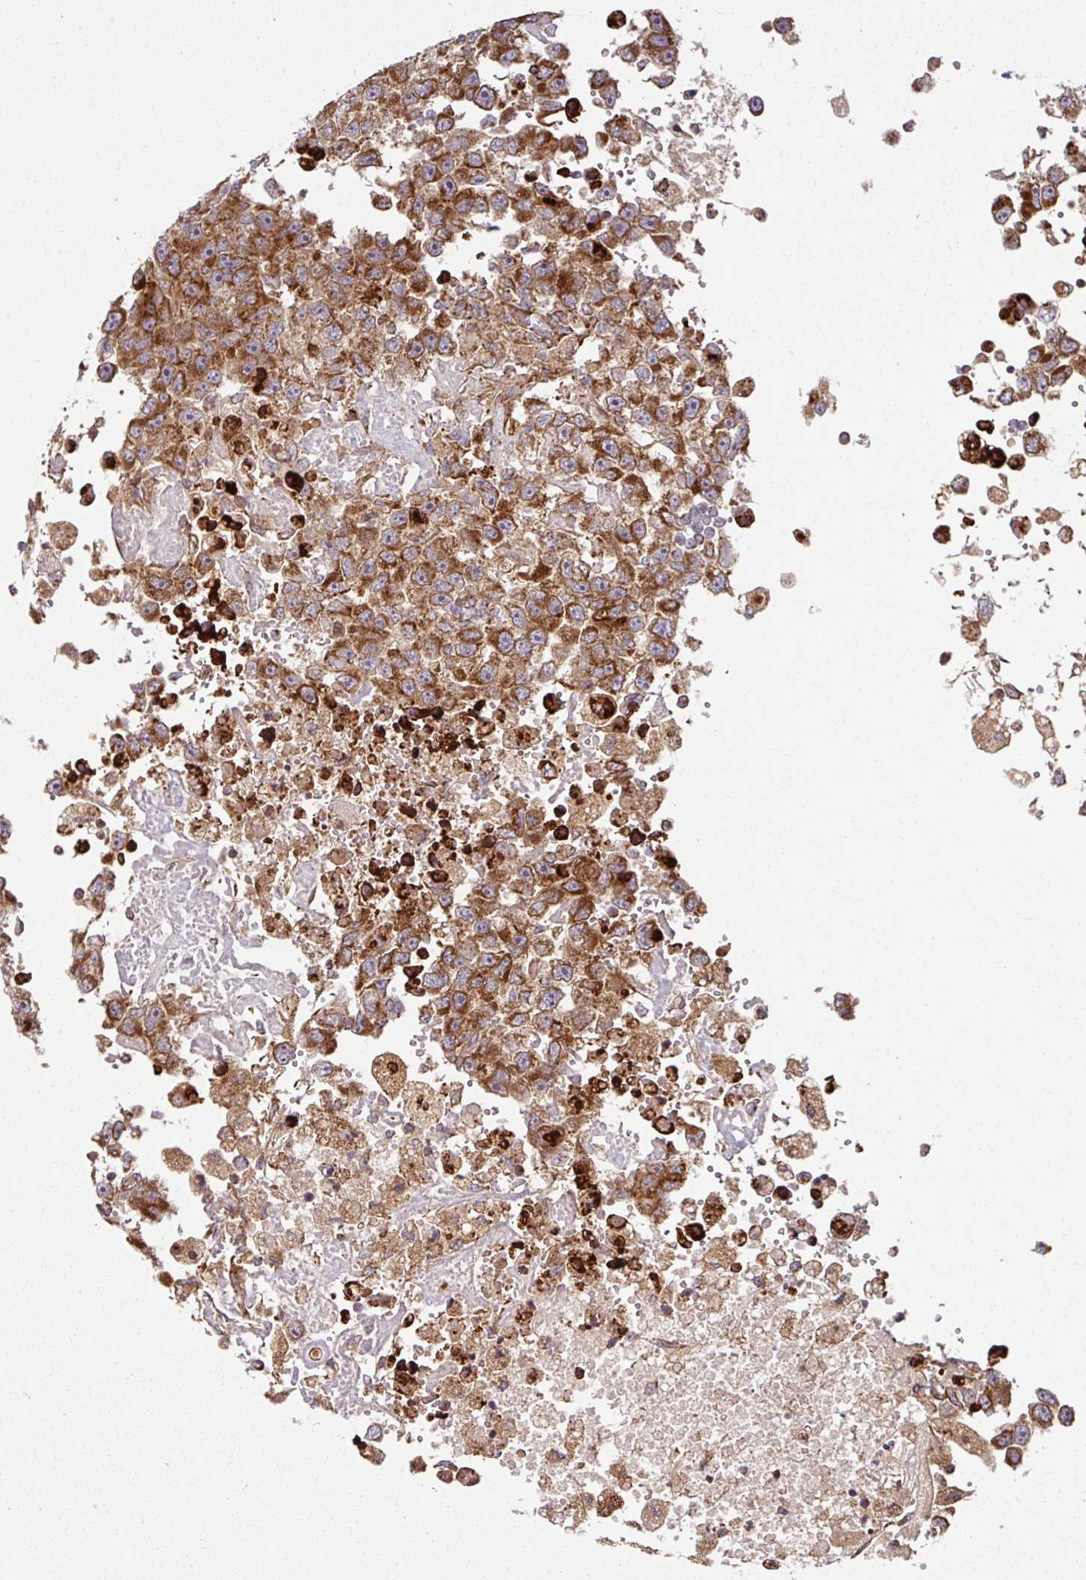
{"staining": {"intensity": "moderate", "quantity": ">75%", "location": "cytoplasmic/membranous"}, "tissue": "testis cancer", "cell_type": "Tumor cells", "image_type": "cancer", "snomed": [{"axis": "morphology", "description": "Carcinoma, Embryonal, NOS"}, {"axis": "topography", "description": "Testis"}], "caption": "This is a histology image of IHC staining of testis cancer, which shows moderate staining in the cytoplasmic/membranous of tumor cells.", "gene": "RAB5A", "patient": {"sex": "male", "age": 83}}